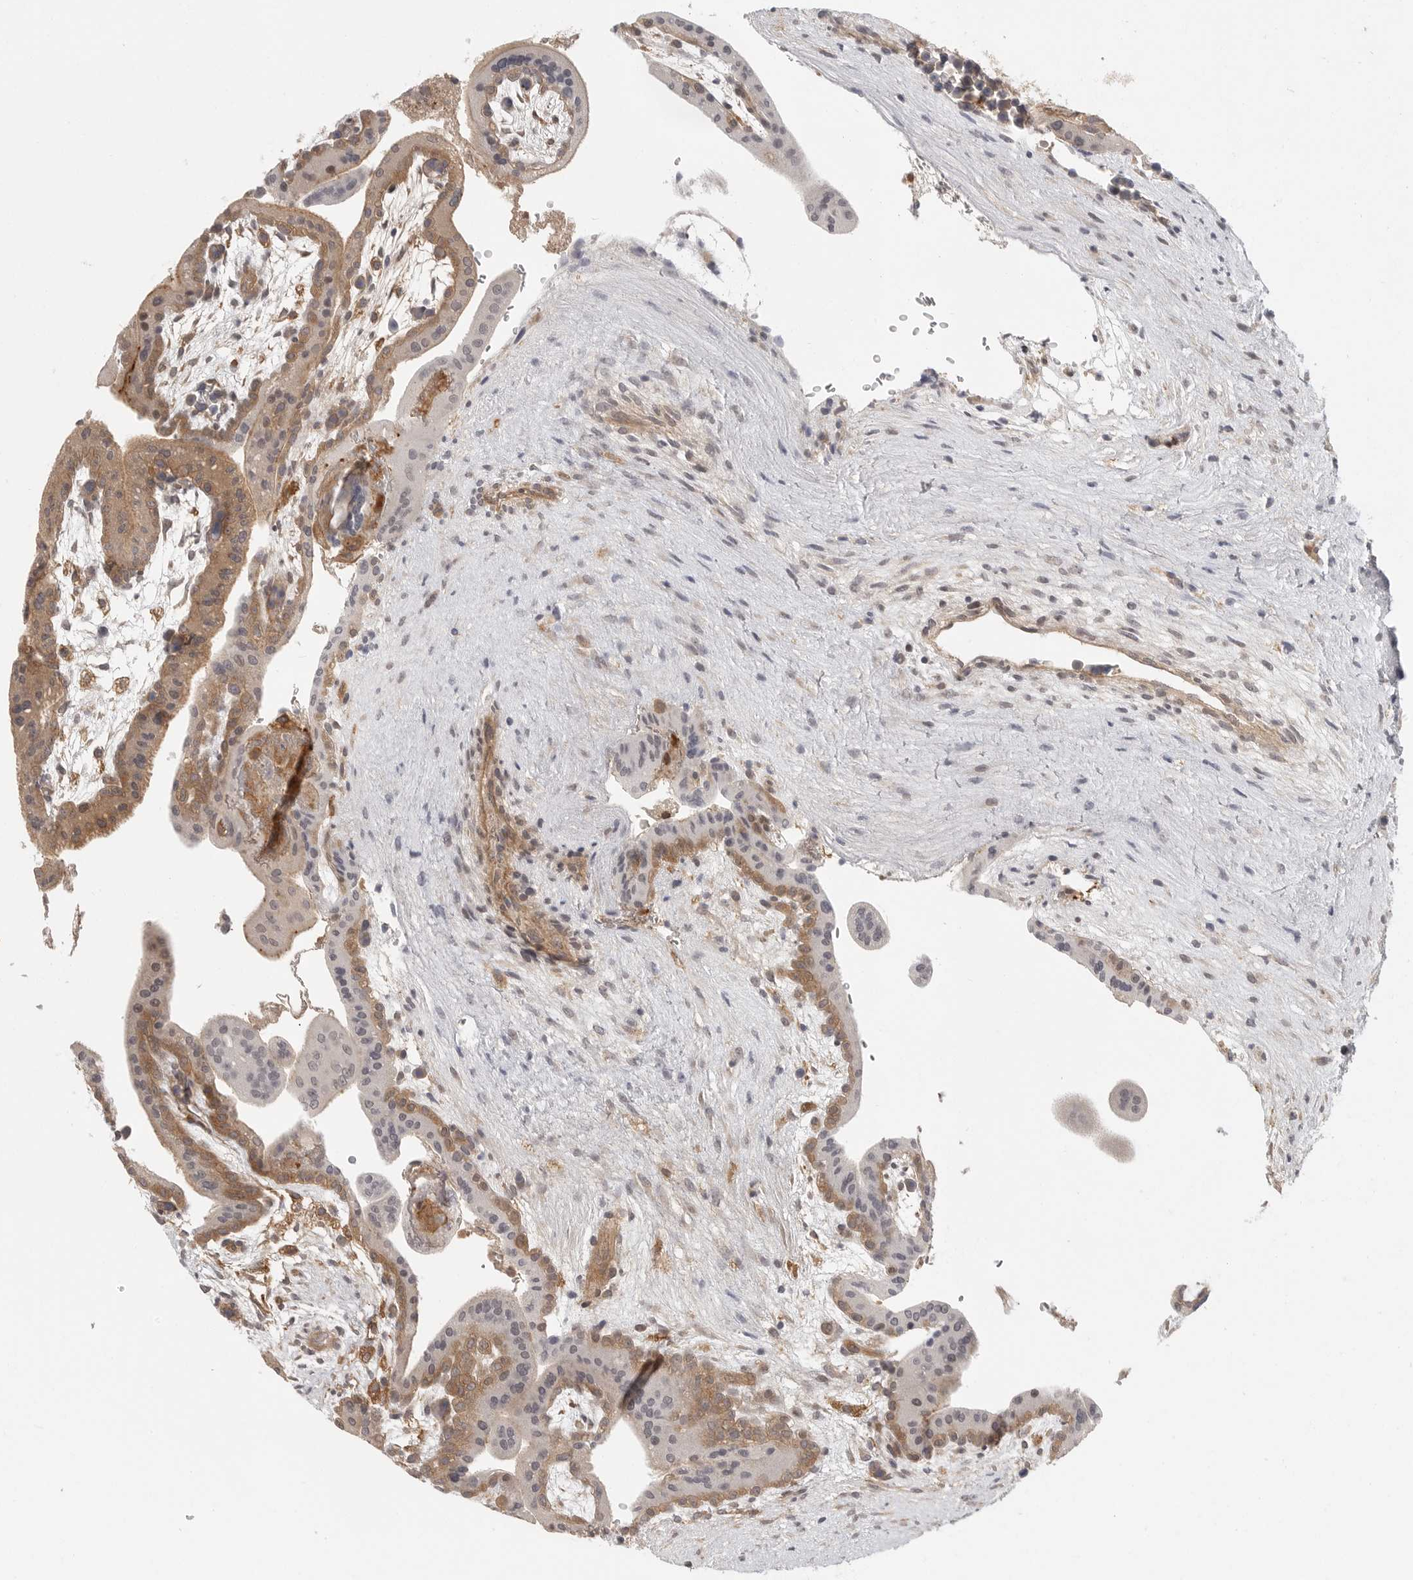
{"staining": {"intensity": "weak", "quantity": ">75%", "location": "cytoplasmic/membranous"}, "tissue": "placenta", "cell_type": "Decidual cells", "image_type": "normal", "snomed": [{"axis": "morphology", "description": "Normal tissue, NOS"}, {"axis": "topography", "description": "Placenta"}], "caption": "About >75% of decidual cells in normal human placenta display weak cytoplasmic/membranous protein staining as visualized by brown immunohistochemical staining.", "gene": "DBNL", "patient": {"sex": "female", "age": 35}}